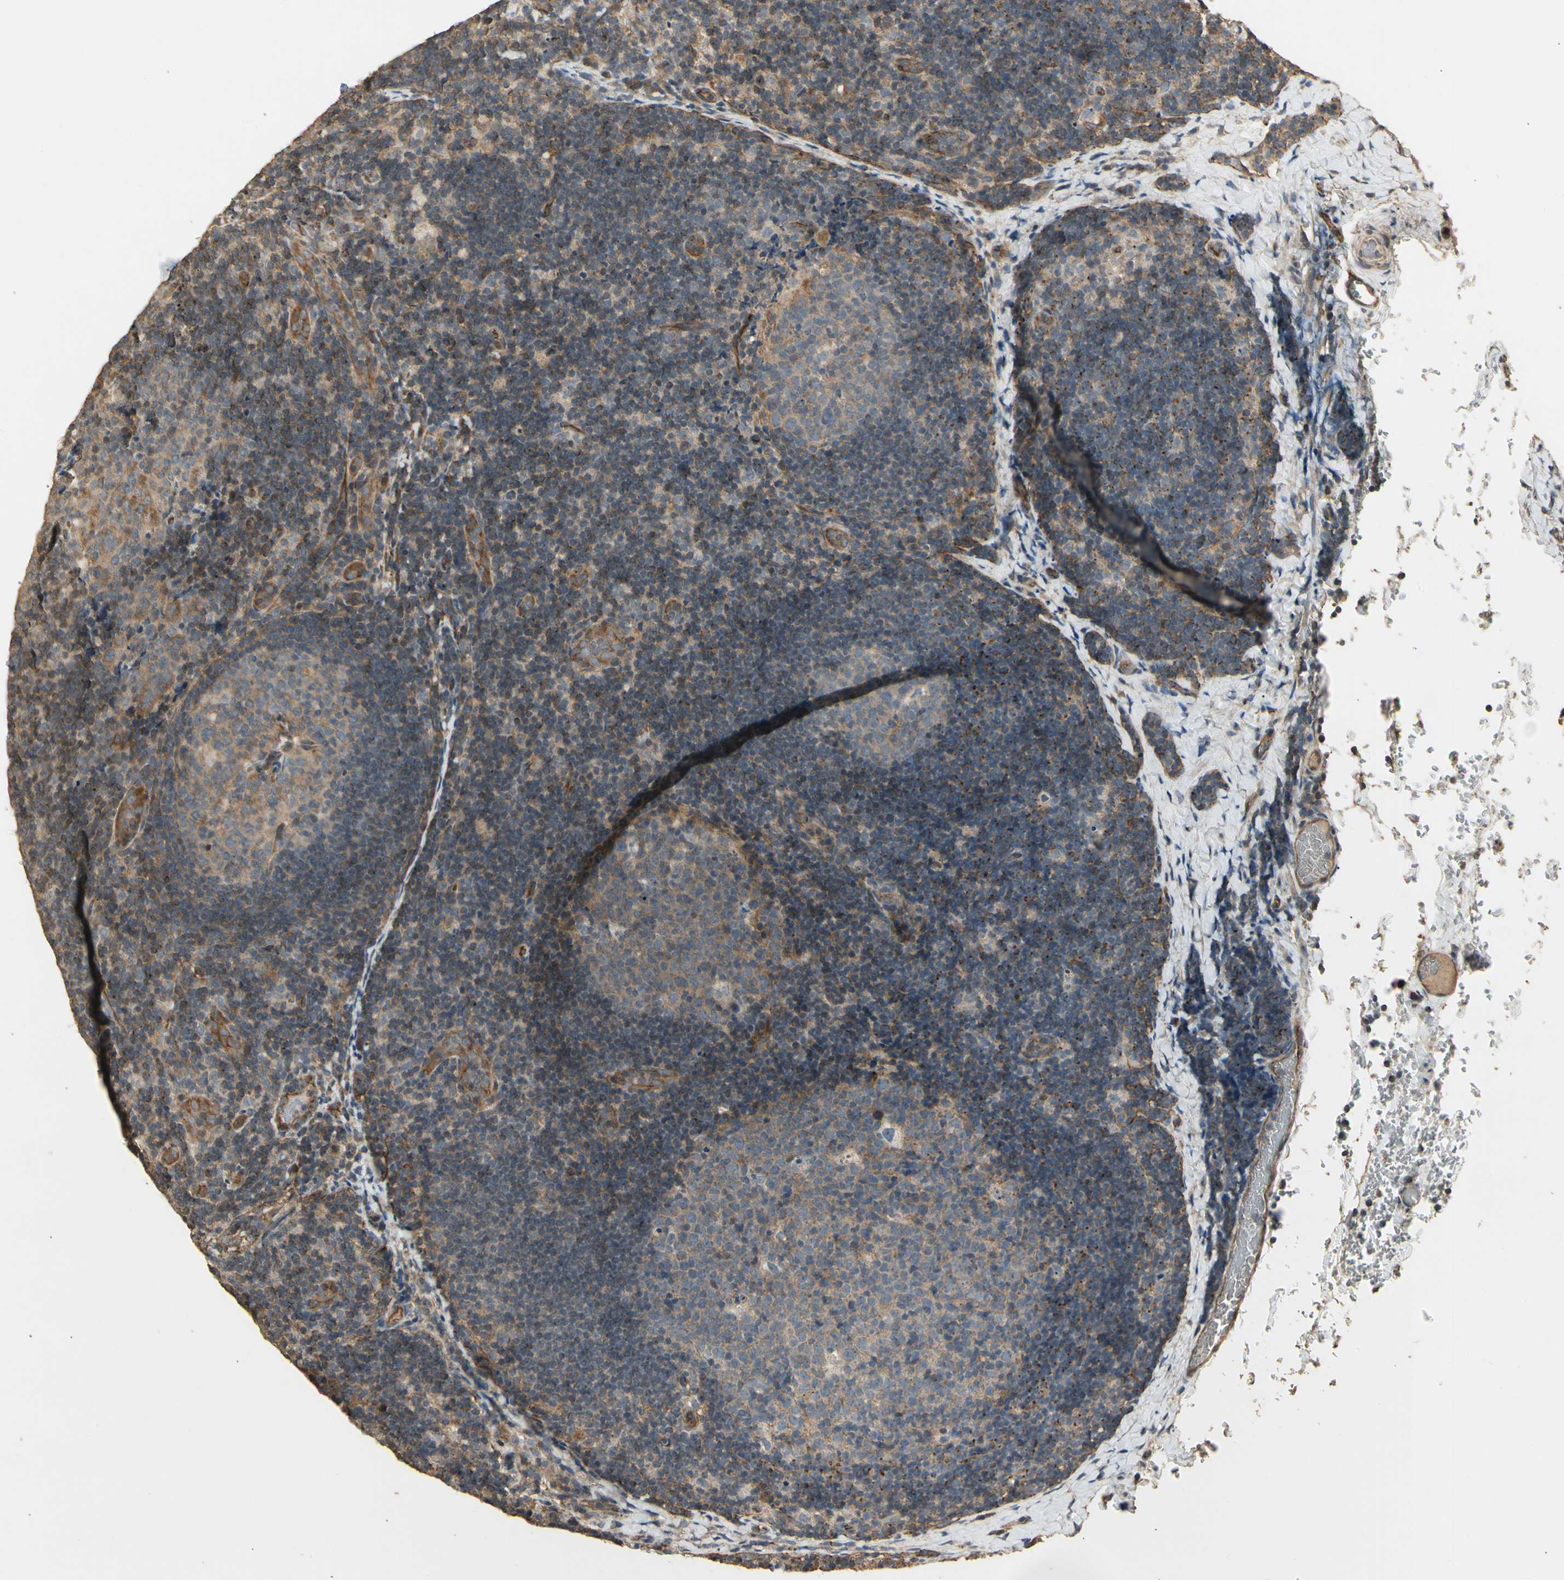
{"staining": {"intensity": "weak", "quantity": "<25%", "location": "cytoplasmic/membranous"}, "tissue": "lymph node", "cell_type": "Germinal center cells", "image_type": "normal", "snomed": [{"axis": "morphology", "description": "Normal tissue, NOS"}, {"axis": "topography", "description": "Lymph node"}], "caption": "Germinal center cells show no significant staining in benign lymph node.", "gene": "RNF180", "patient": {"sex": "female", "age": 14}}